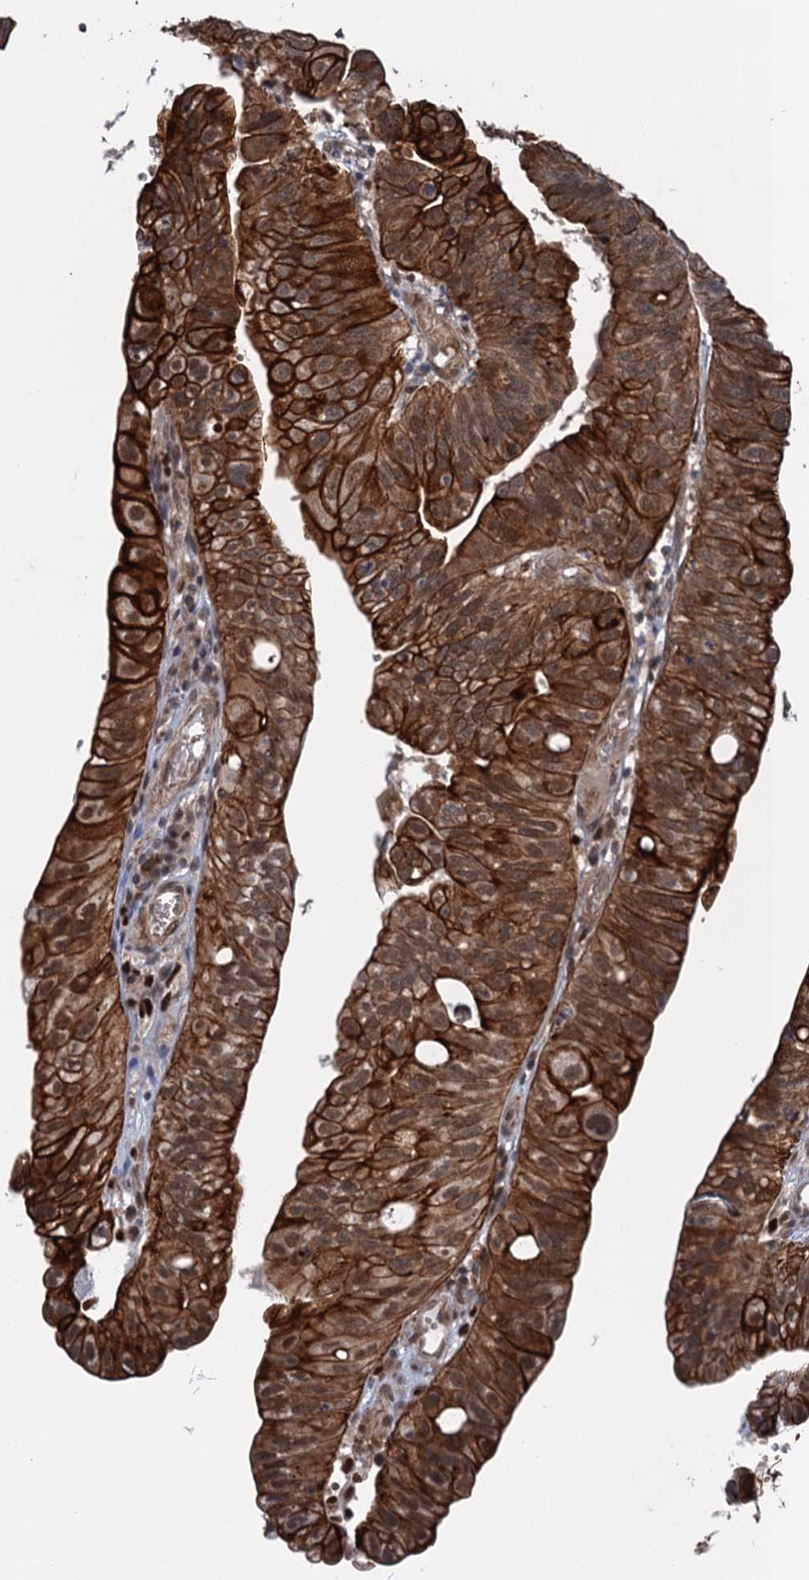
{"staining": {"intensity": "strong", "quantity": ">75%", "location": "cytoplasmic/membranous"}, "tissue": "stomach cancer", "cell_type": "Tumor cells", "image_type": "cancer", "snomed": [{"axis": "morphology", "description": "Adenocarcinoma, NOS"}, {"axis": "topography", "description": "Stomach"}], "caption": "The image exhibits a brown stain indicating the presence of a protein in the cytoplasmic/membranous of tumor cells in adenocarcinoma (stomach).", "gene": "TTC31", "patient": {"sex": "male", "age": 59}}